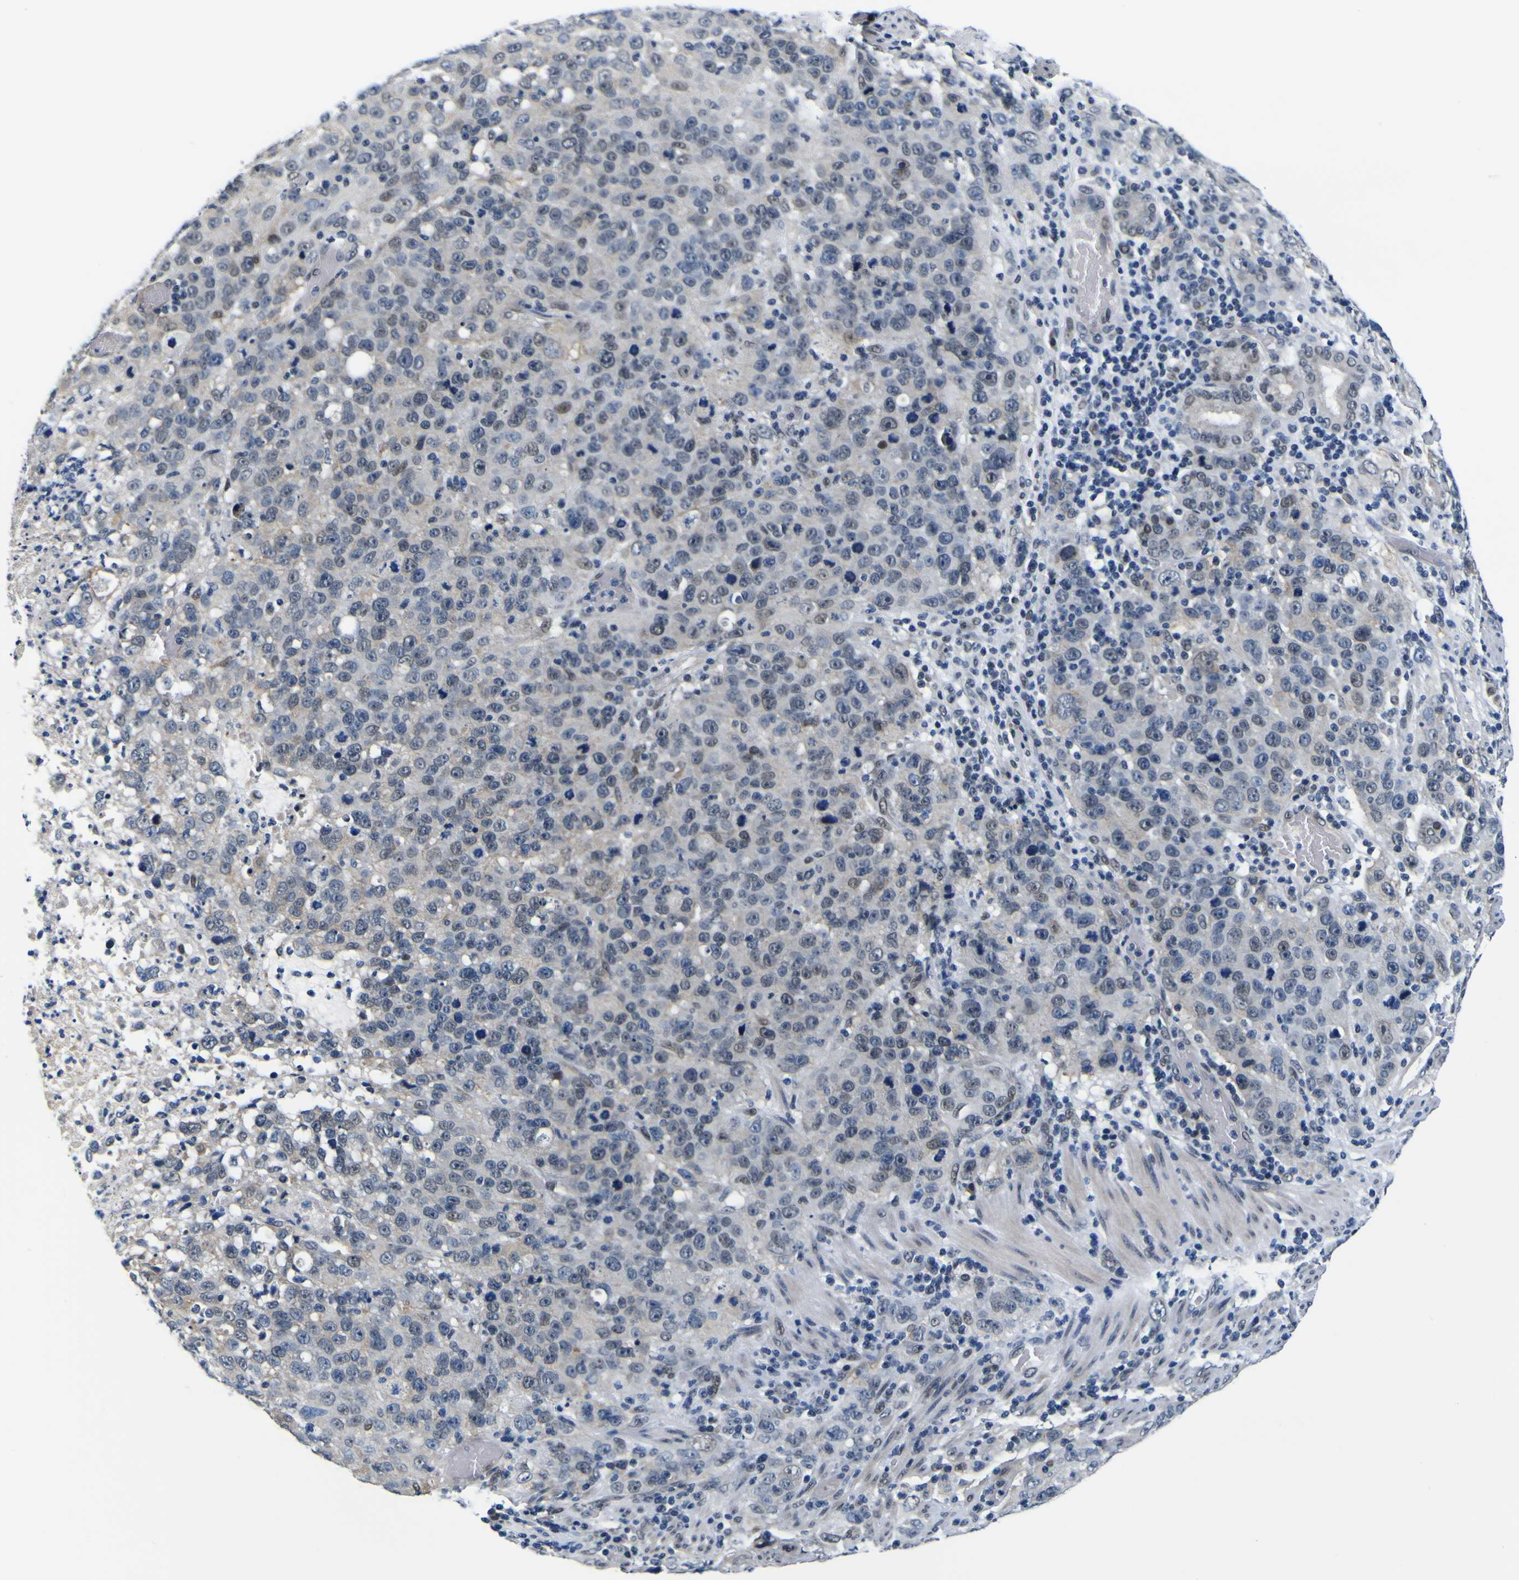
{"staining": {"intensity": "negative", "quantity": "none", "location": "none"}, "tissue": "stomach cancer", "cell_type": "Tumor cells", "image_type": "cancer", "snomed": [{"axis": "morphology", "description": "Normal tissue, NOS"}, {"axis": "morphology", "description": "Adenocarcinoma, NOS"}, {"axis": "topography", "description": "Stomach"}], "caption": "Stomach adenocarcinoma was stained to show a protein in brown. There is no significant expression in tumor cells. The staining is performed using DAB (3,3'-diaminobenzidine) brown chromogen with nuclei counter-stained in using hematoxylin.", "gene": "CUL4B", "patient": {"sex": "male", "age": 48}}